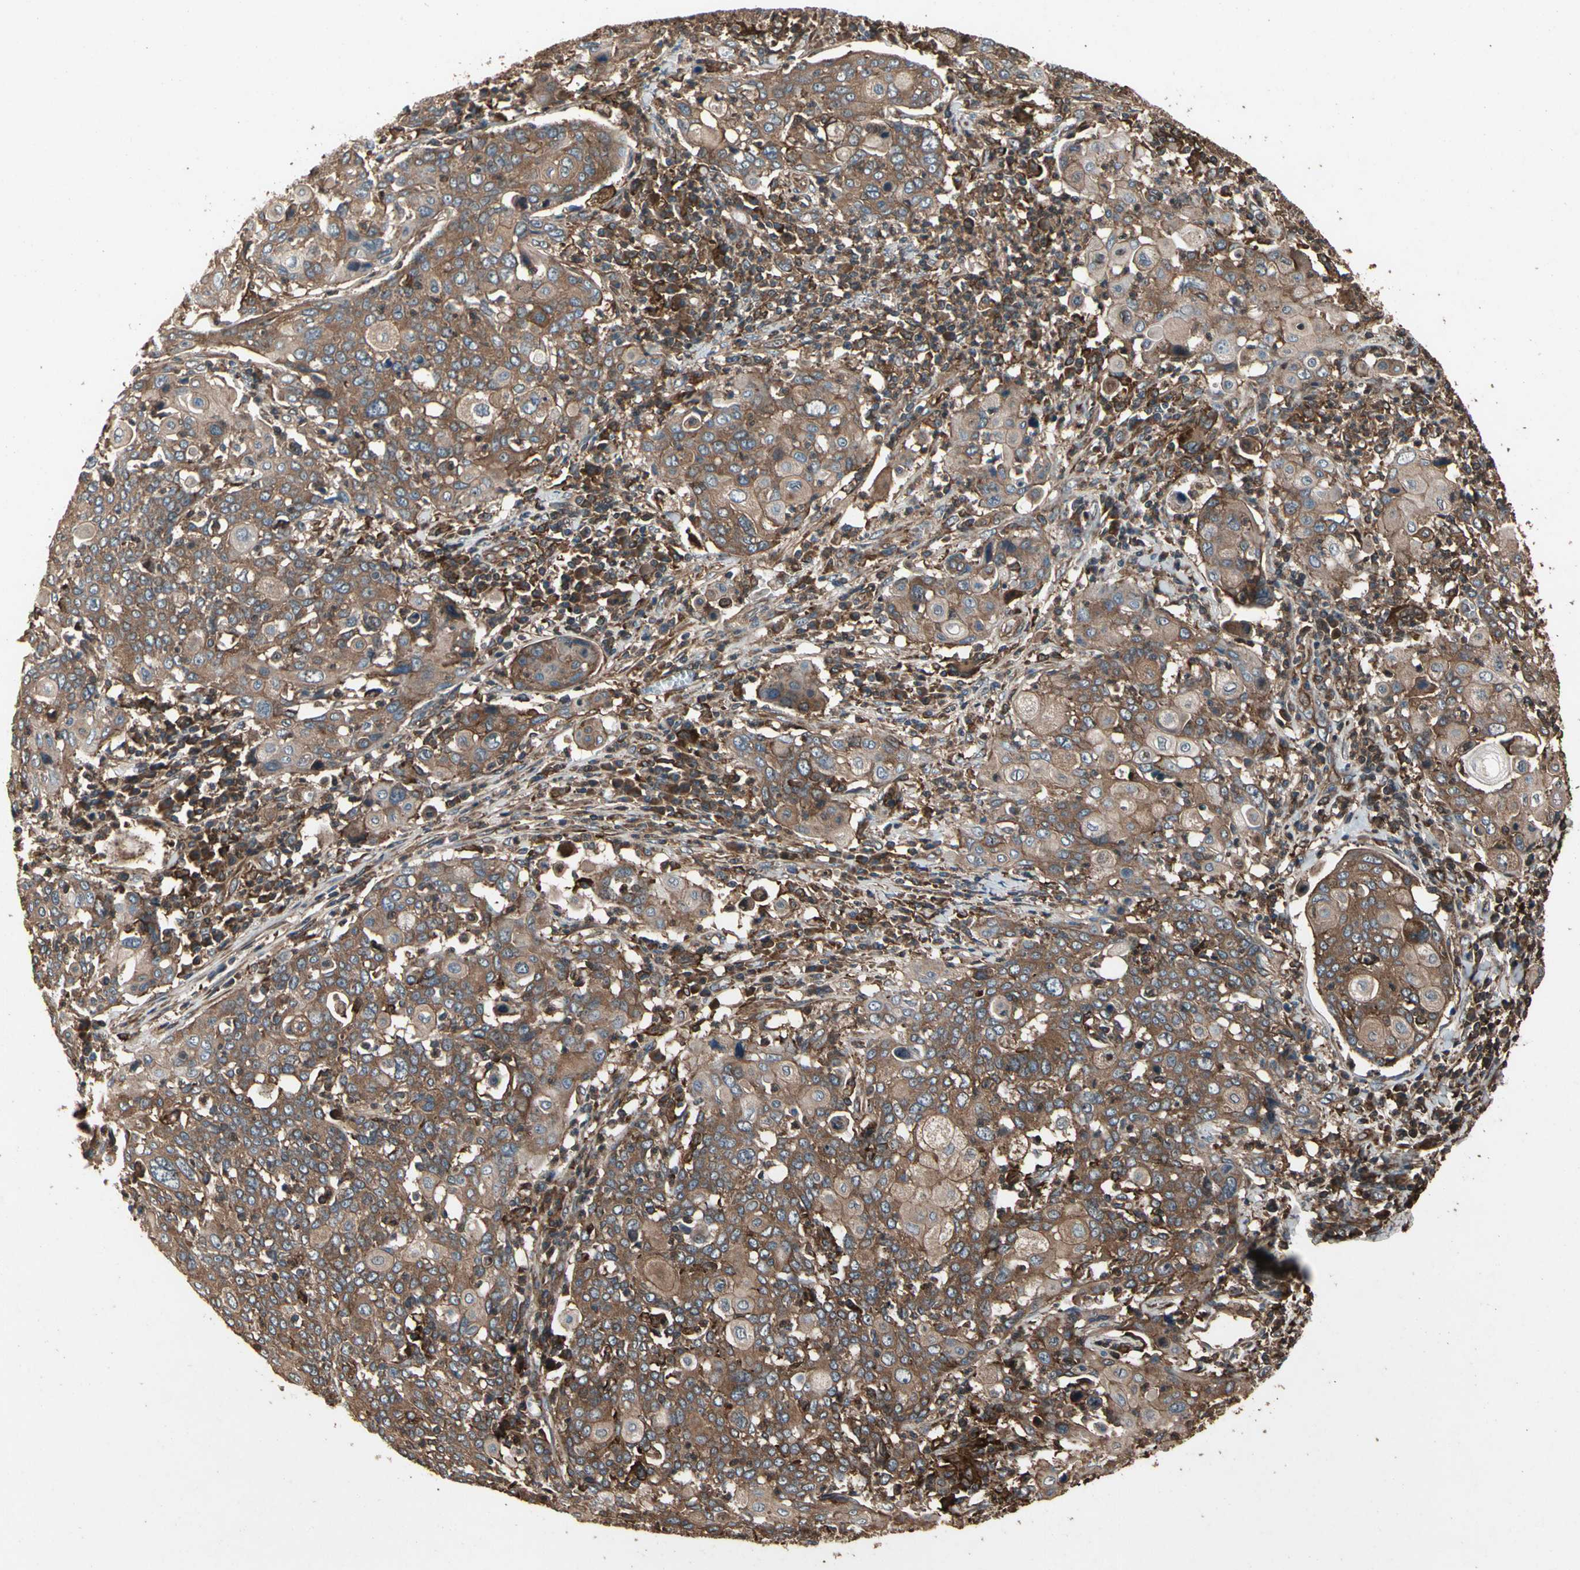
{"staining": {"intensity": "moderate", "quantity": ">75%", "location": "cytoplasmic/membranous"}, "tissue": "cervical cancer", "cell_type": "Tumor cells", "image_type": "cancer", "snomed": [{"axis": "morphology", "description": "Squamous cell carcinoma, NOS"}, {"axis": "topography", "description": "Cervix"}], "caption": "Protein staining of squamous cell carcinoma (cervical) tissue exhibits moderate cytoplasmic/membranous expression in about >75% of tumor cells. (DAB = brown stain, brightfield microscopy at high magnification).", "gene": "AGBL2", "patient": {"sex": "female", "age": 40}}